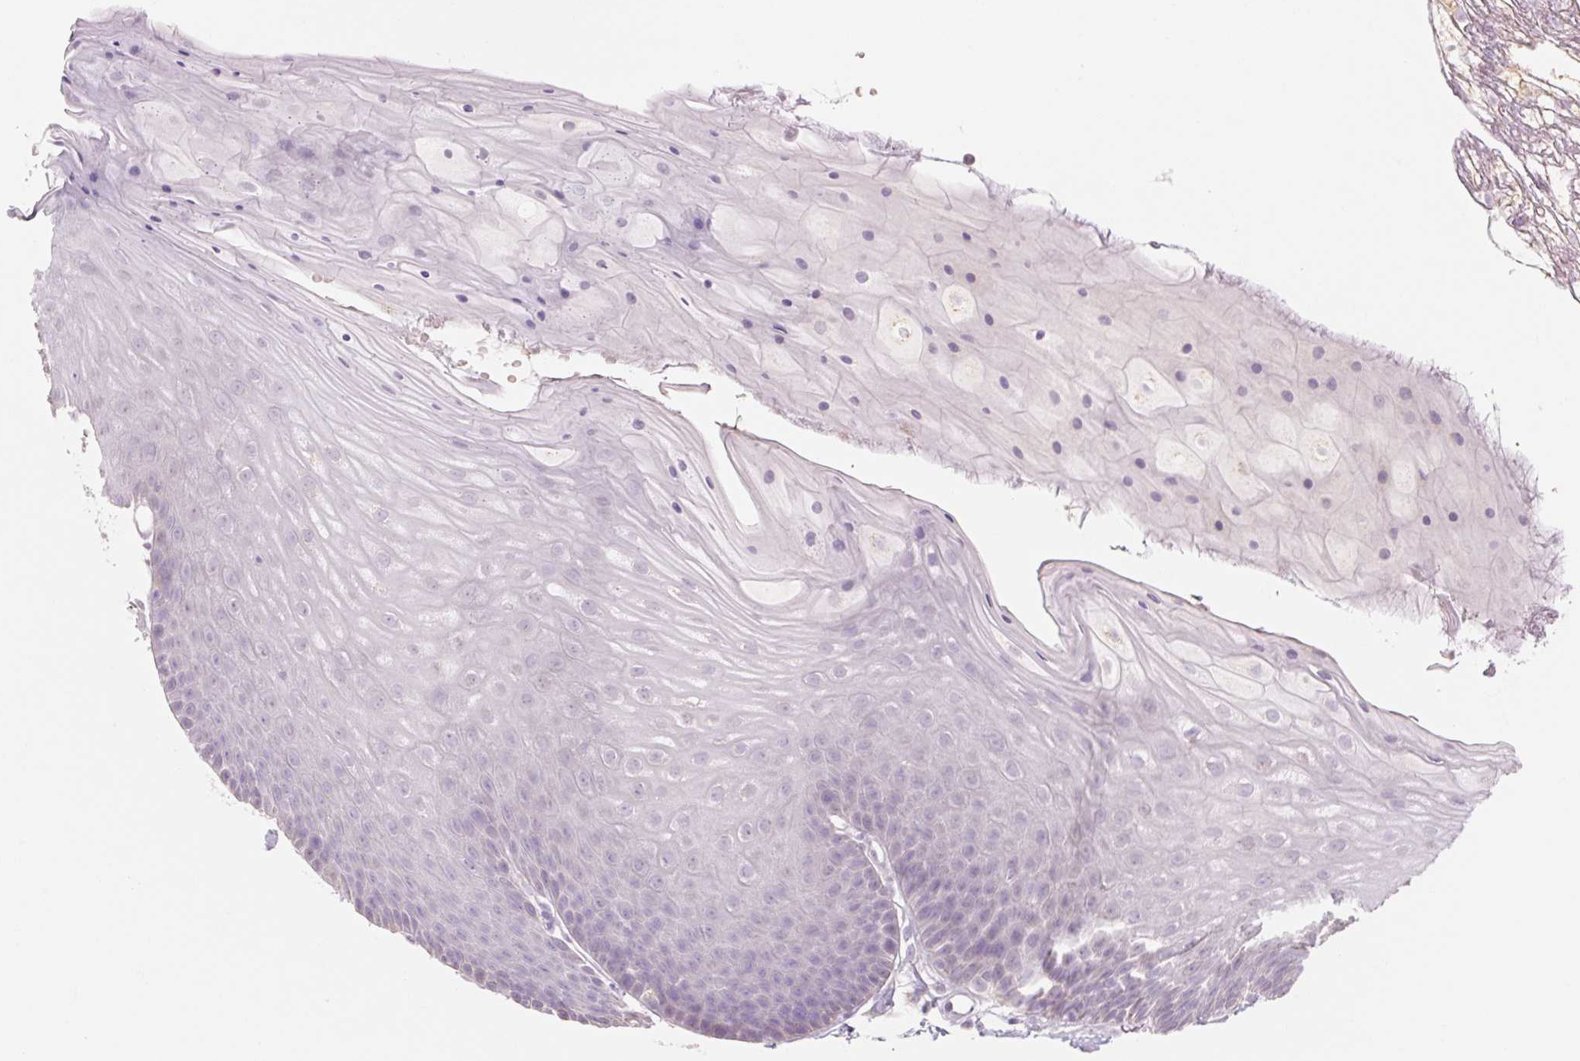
{"staining": {"intensity": "moderate", "quantity": "<25%", "location": "cytoplasmic/membranous"}, "tissue": "skin", "cell_type": "Epidermal cells", "image_type": "normal", "snomed": [{"axis": "morphology", "description": "Normal tissue, NOS"}, {"axis": "topography", "description": "Anal"}], "caption": "Approximately <25% of epidermal cells in benign human skin demonstrate moderate cytoplasmic/membranous protein positivity as visualized by brown immunohistochemical staining.", "gene": "POU1F1", "patient": {"sex": "male", "age": 53}}